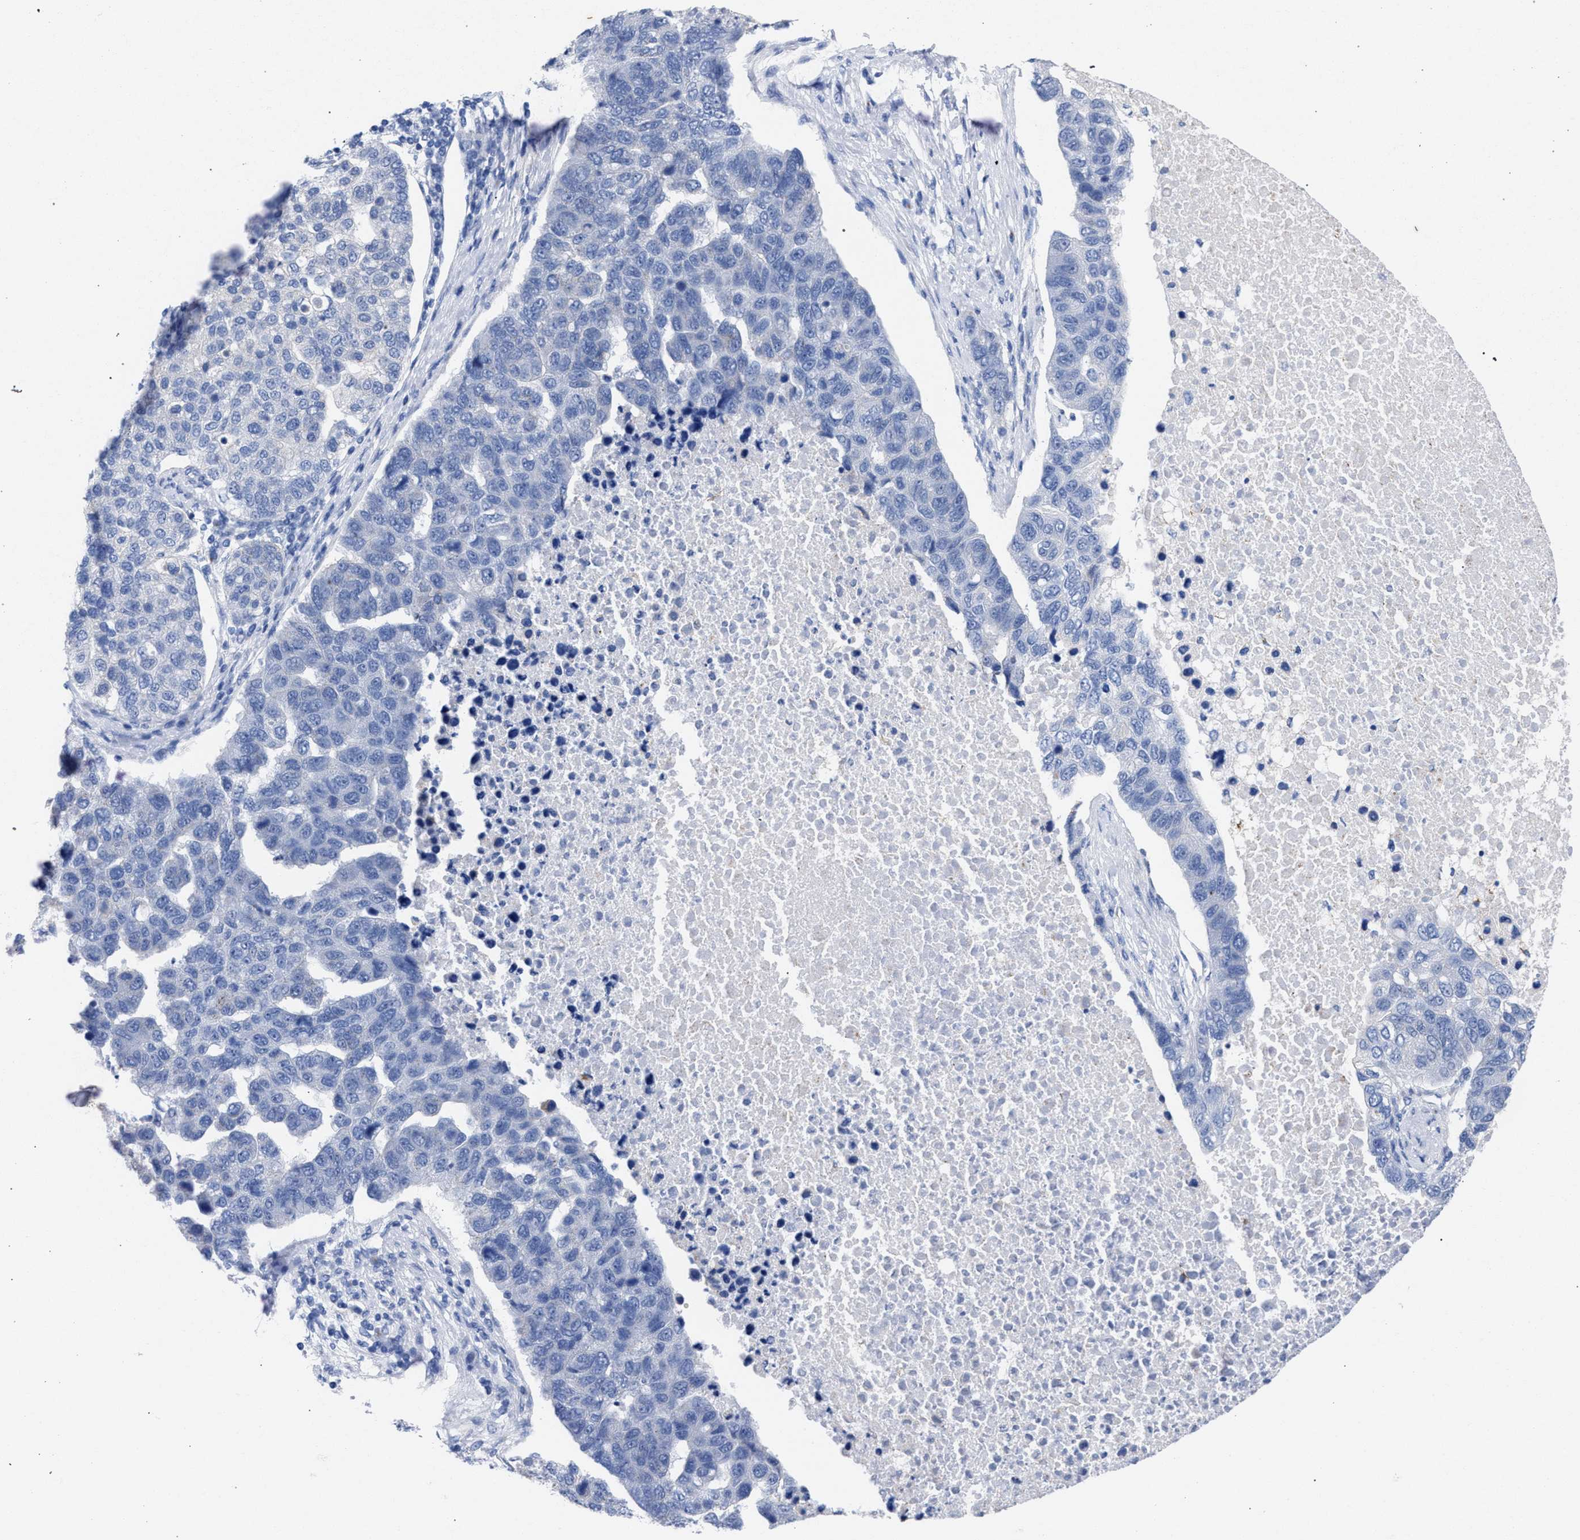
{"staining": {"intensity": "negative", "quantity": "none", "location": "none"}, "tissue": "pancreatic cancer", "cell_type": "Tumor cells", "image_type": "cancer", "snomed": [{"axis": "morphology", "description": "Adenocarcinoma, NOS"}, {"axis": "topography", "description": "Pancreas"}], "caption": "Immunohistochemistry histopathology image of neoplastic tissue: pancreatic cancer (adenocarcinoma) stained with DAB shows no significant protein expression in tumor cells. (DAB (3,3'-diaminobenzidine) IHC with hematoxylin counter stain).", "gene": "GOLGA2", "patient": {"sex": "female", "age": 61}}